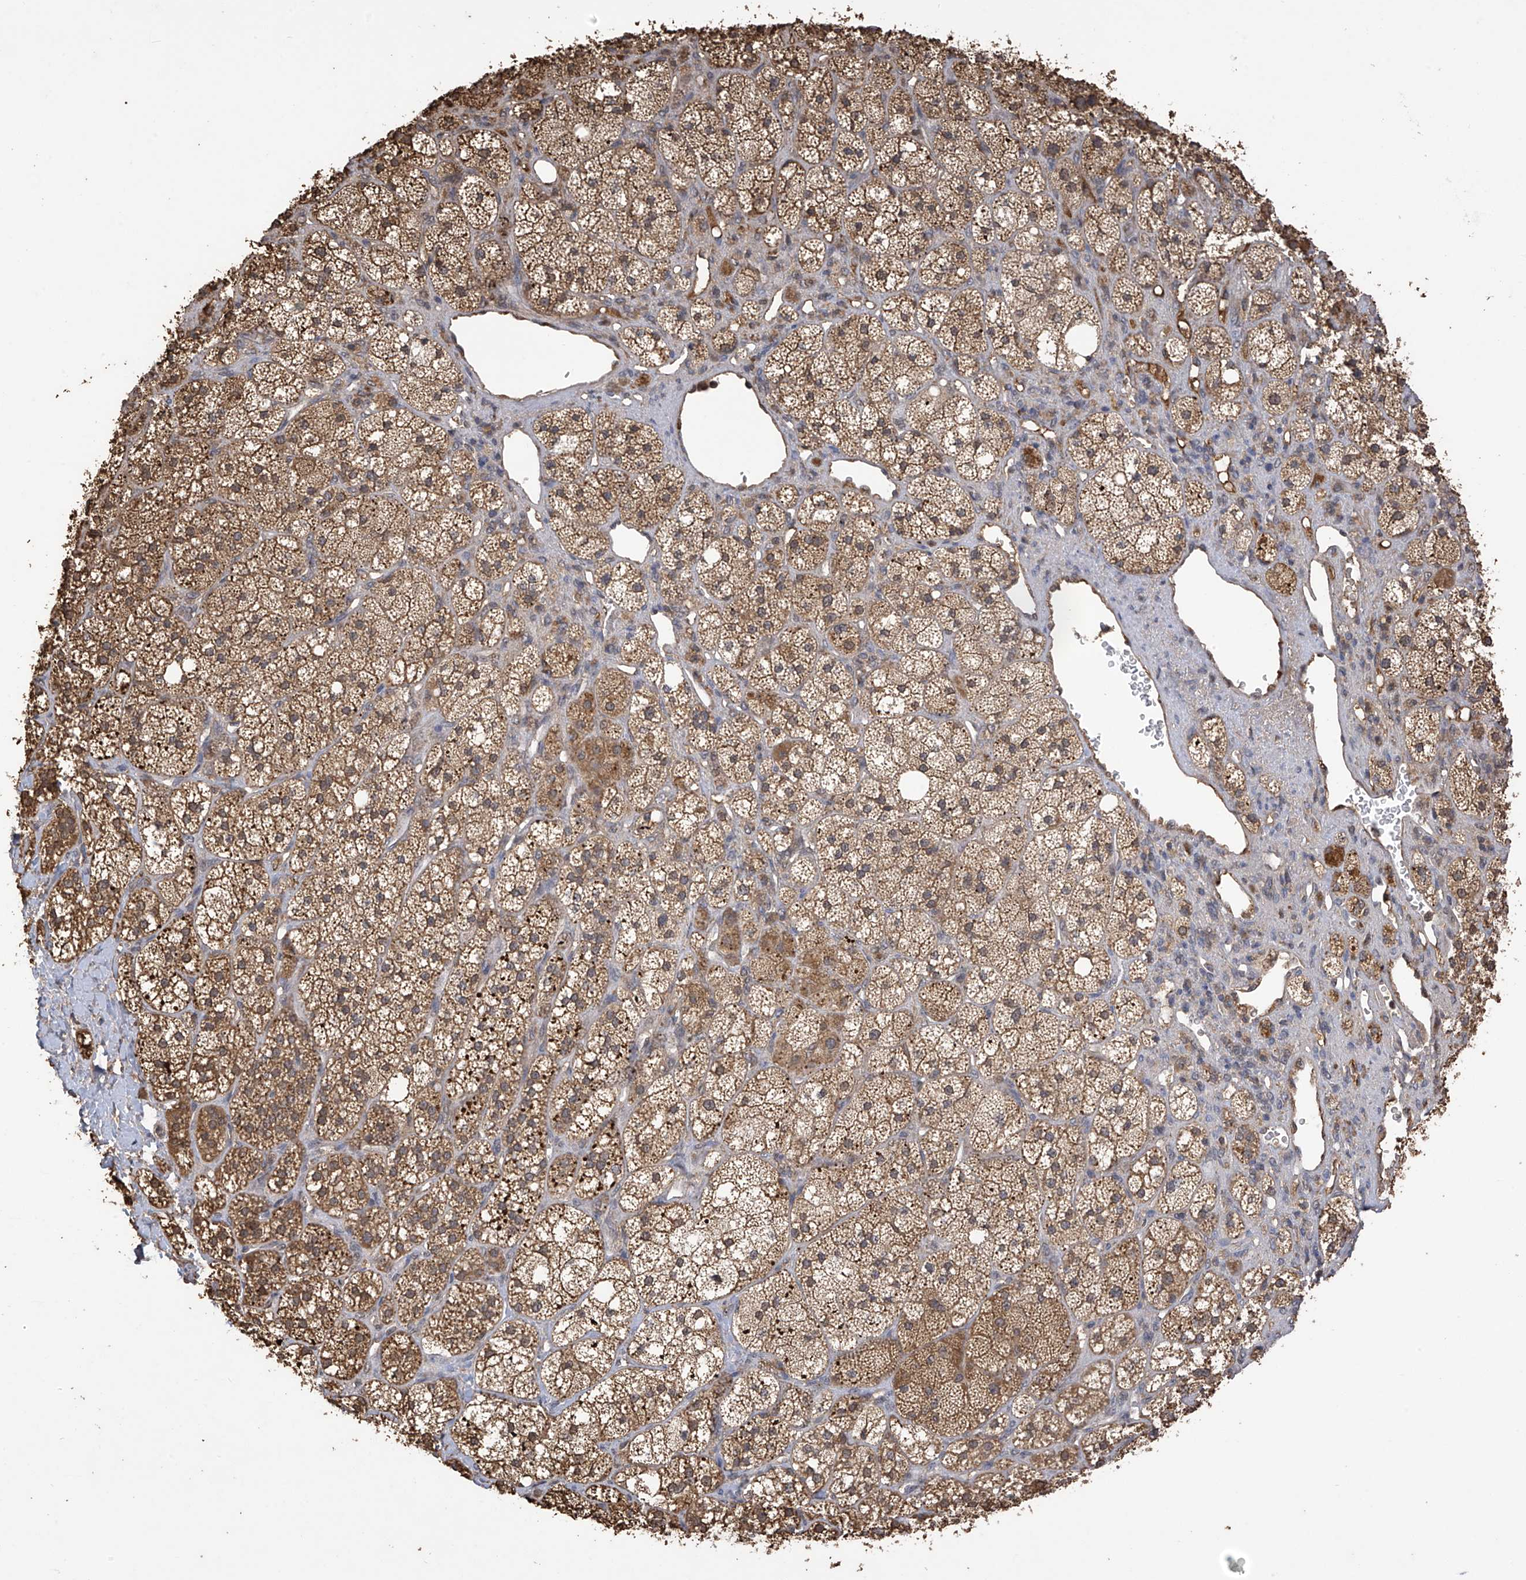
{"staining": {"intensity": "moderate", "quantity": ">75%", "location": "cytoplasmic/membranous"}, "tissue": "adrenal gland", "cell_type": "Glandular cells", "image_type": "normal", "snomed": [{"axis": "morphology", "description": "Normal tissue, NOS"}, {"axis": "topography", "description": "Adrenal gland"}], "caption": "Glandular cells demonstrate medium levels of moderate cytoplasmic/membranous expression in approximately >75% of cells in normal human adrenal gland.", "gene": "PNPT1", "patient": {"sex": "male", "age": 61}}